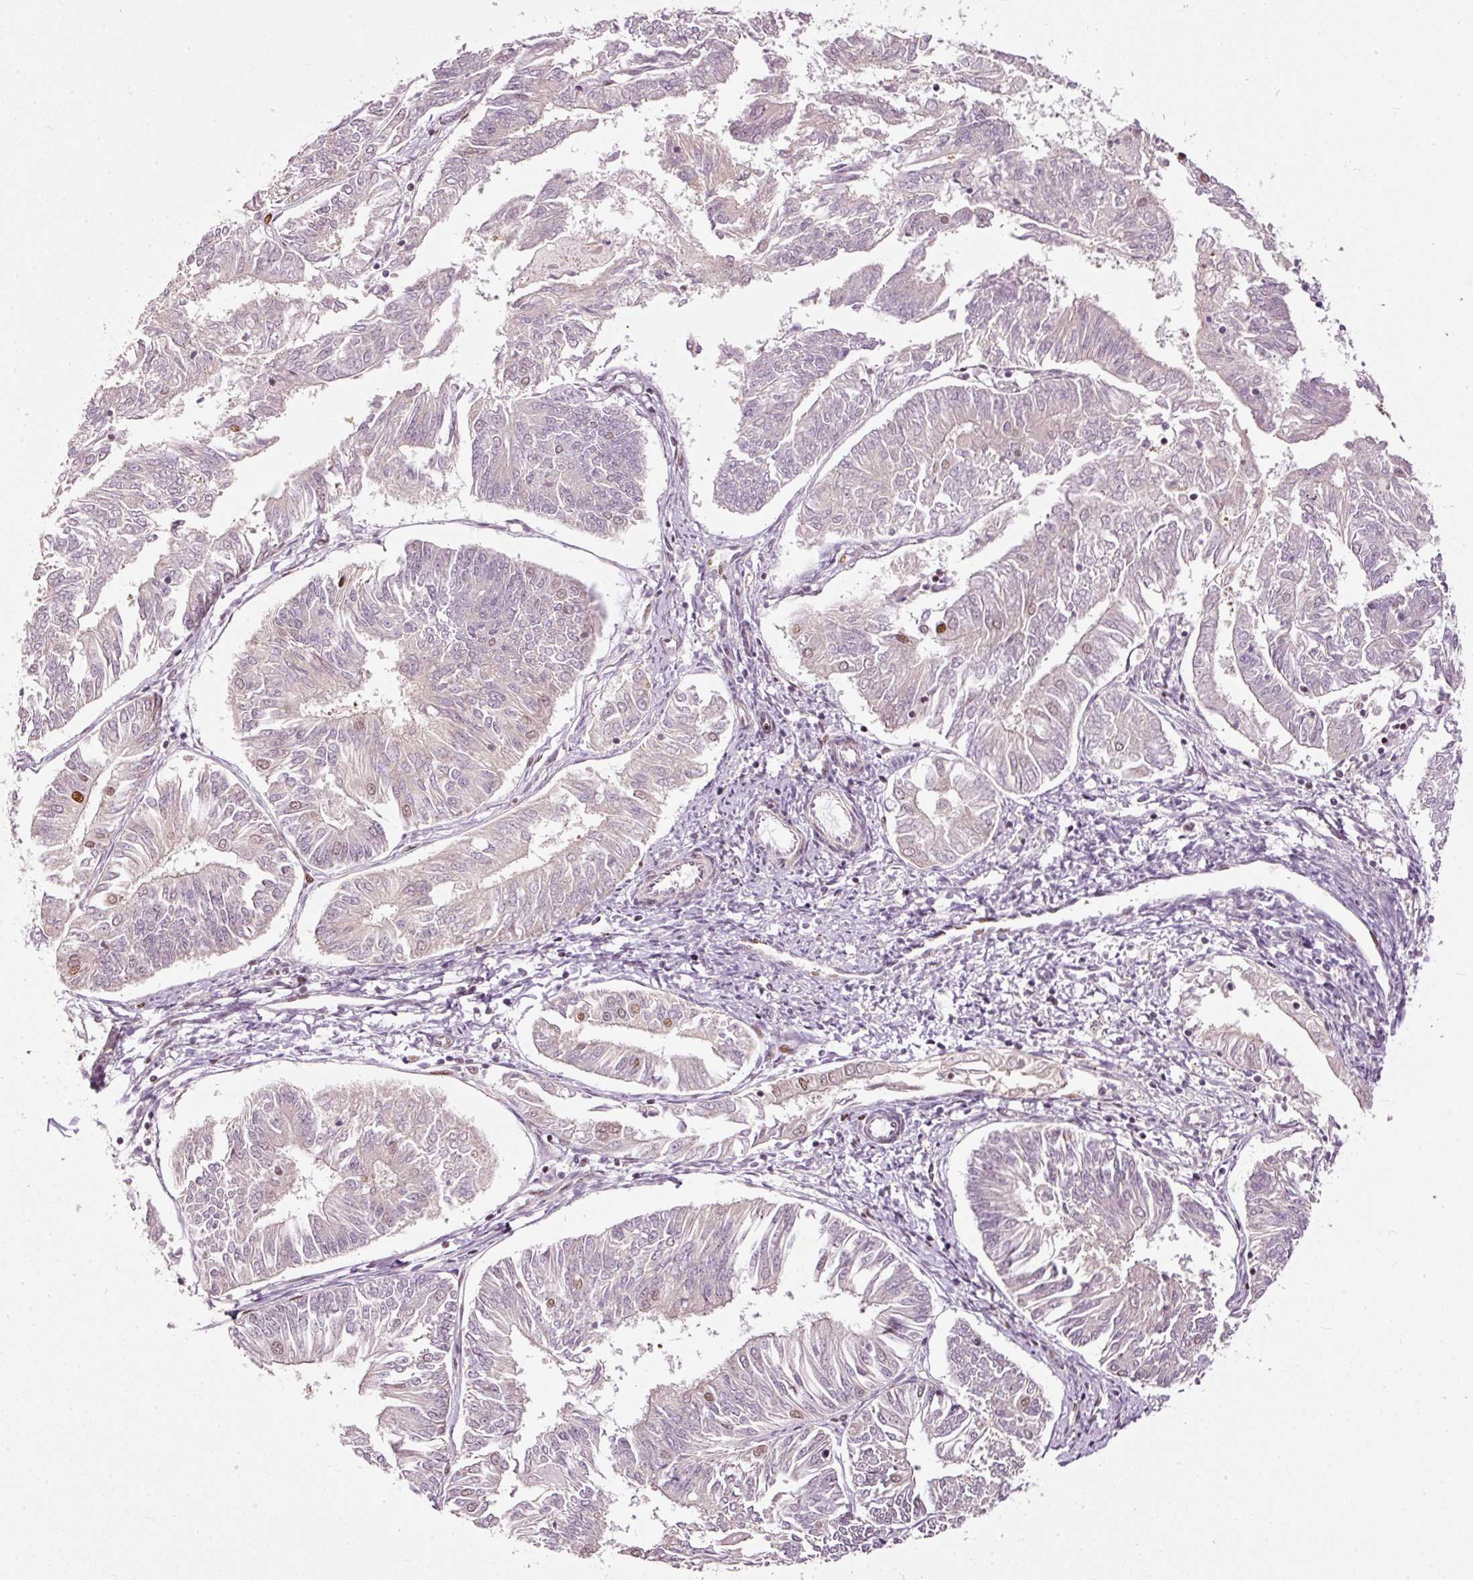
{"staining": {"intensity": "negative", "quantity": "none", "location": "none"}, "tissue": "endometrial cancer", "cell_type": "Tumor cells", "image_type": "cancer", "snomed": [{"axis": "morphology", "description": "Adenocarcinoma, NOS"}, {"axis": "topography", "description": "Endometrium"}], "caption": "Tumor cells are negative for brown protein staining in endometrial cancer (adenocarcinoma). Brightfield microscopy of immunohistochemistry (IHC) stained with DAB (brown) and hematoxylin (blue), captured at high magnification.", "gene": "ZNF778", "patient": {"sex": "female", "age": 58}}